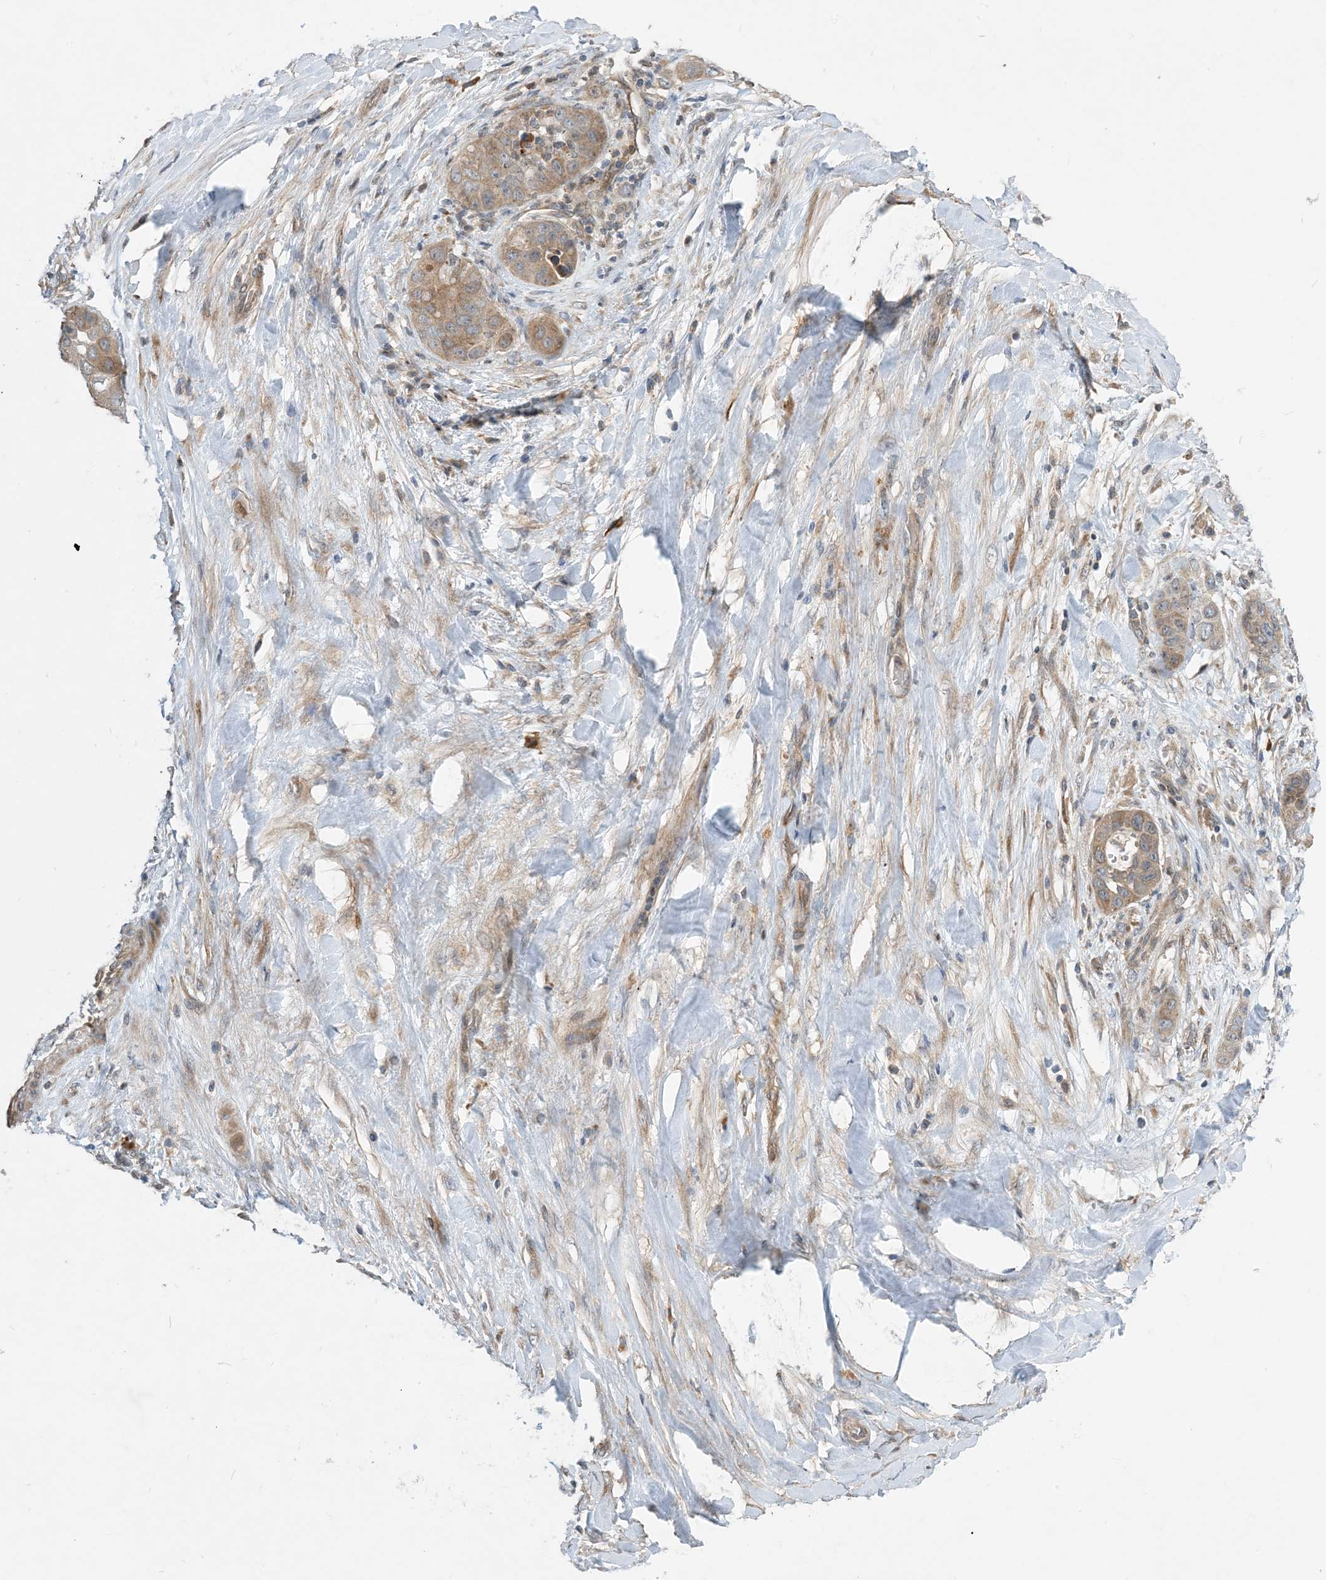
{"staining": {"intensity": "weak", "quantity": ">75%", "location": "cytoplasmic/membranous"}, "tissue": "liver cancer", "cell_type": "Tumor cells", "image_type": "cancer", "snomed": [{"axis": "morphology", "description": "Cholangiocarcinoma"}, {"axis": "topography", "description": "Liver"}], "caption": "Liver cancer (cholangiocarcinoma) stained with a brown dye shows weak cytoplasmic/membranous positive staining in about >75% of tumor cells.", "gene": "PHOSPHO2", "patient": {"sex": "female", "age": 52}}